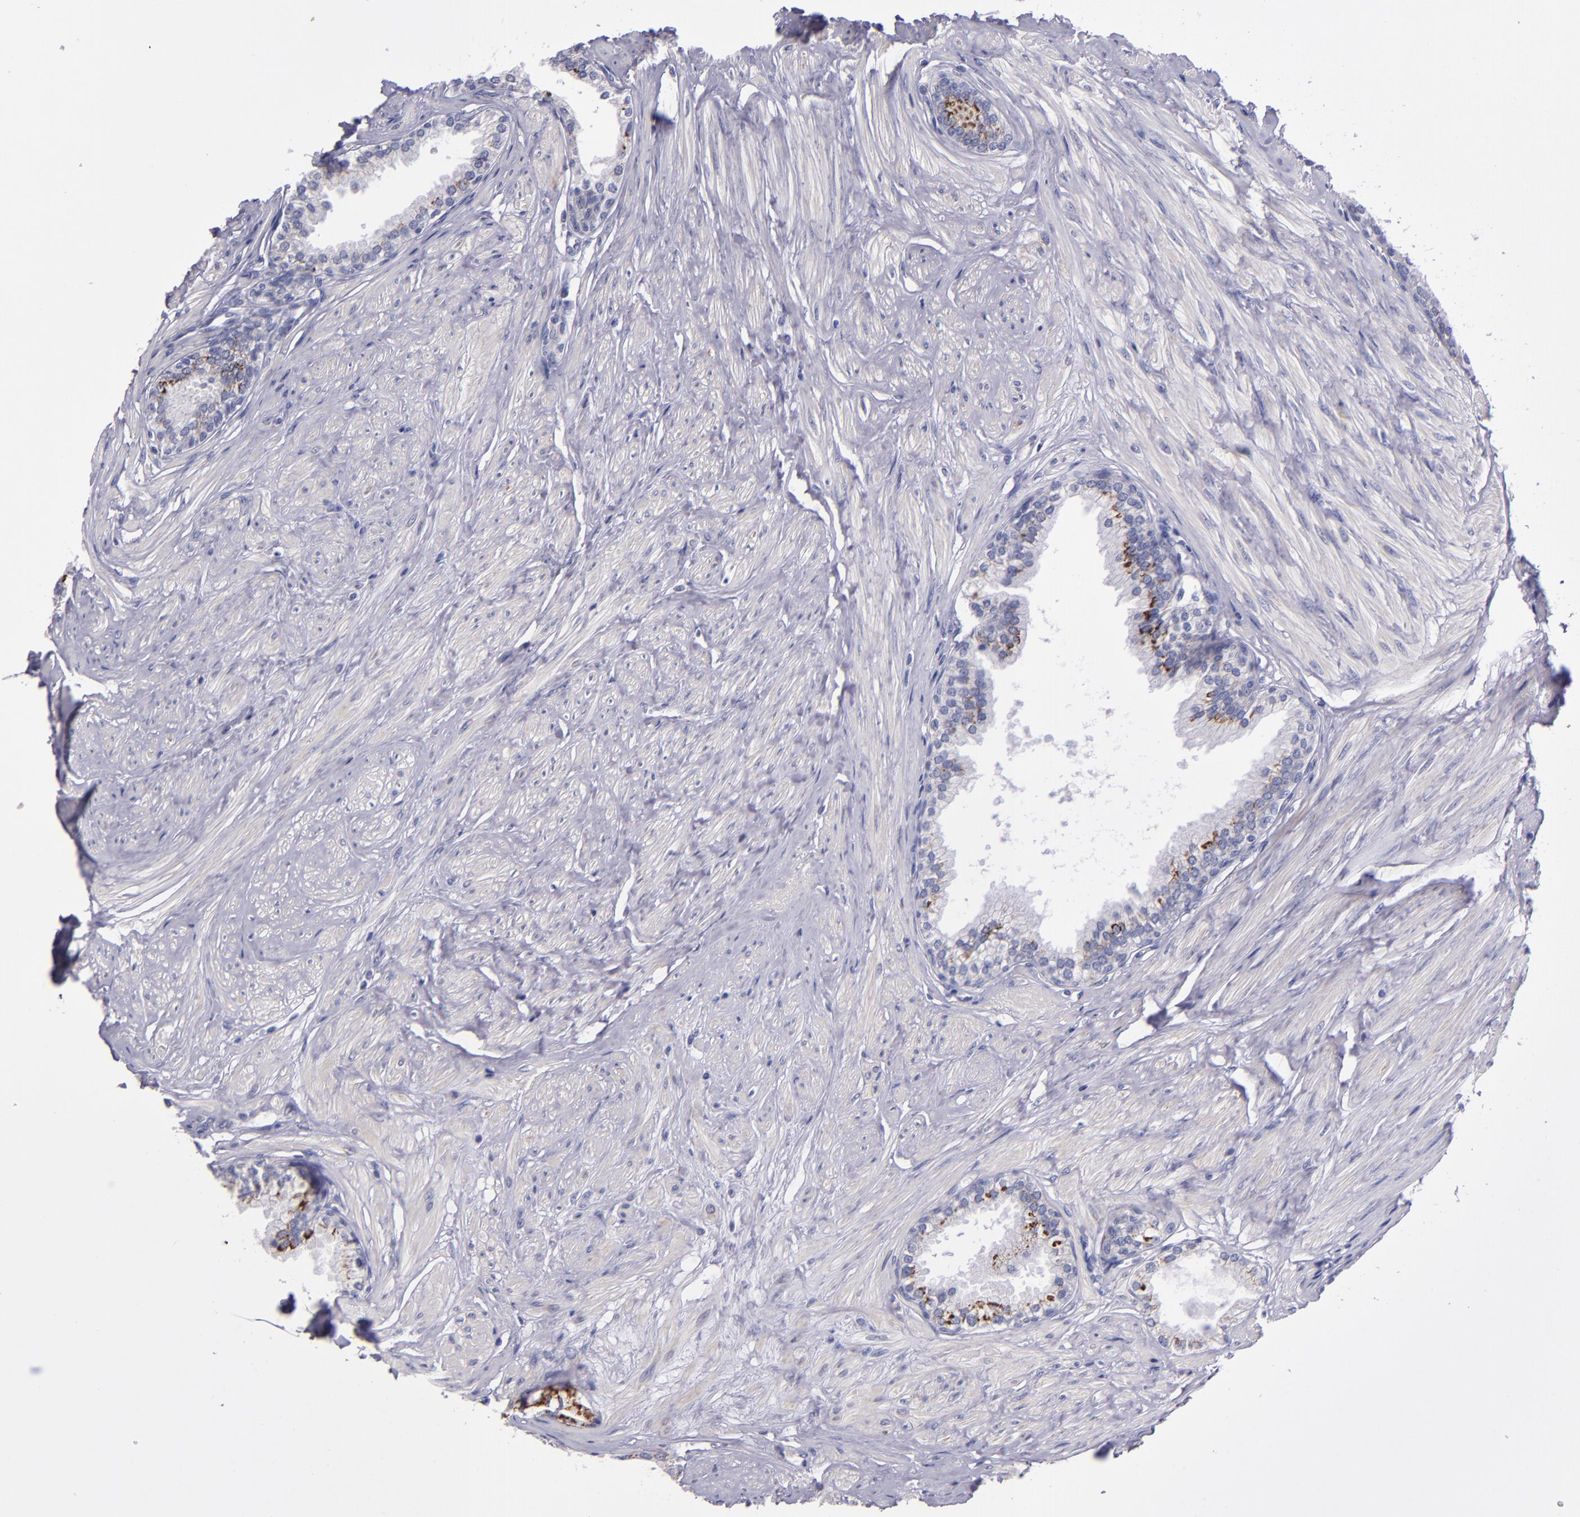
{"staining": {"intensity": "strong", "quantity": ">75%", "location": "cytoplasmic/membranous"}, "tissue": "prostate", "cell_type": "Glandular cells", "image_type": "normal", "snomed": [{"axis": "morphology", "description": "Normal tissue, NOS"}, {"axis": "topography", "description": "Prostate"}], "caption": "Immunohistochemical staining of normal human prostate demonstrates >75% levels of strong cytoplasmic/membranous protein positivity in about >75% of glandular cells.", "gene": "RAB41", "patient": {"sex": "male", "age": 64}}